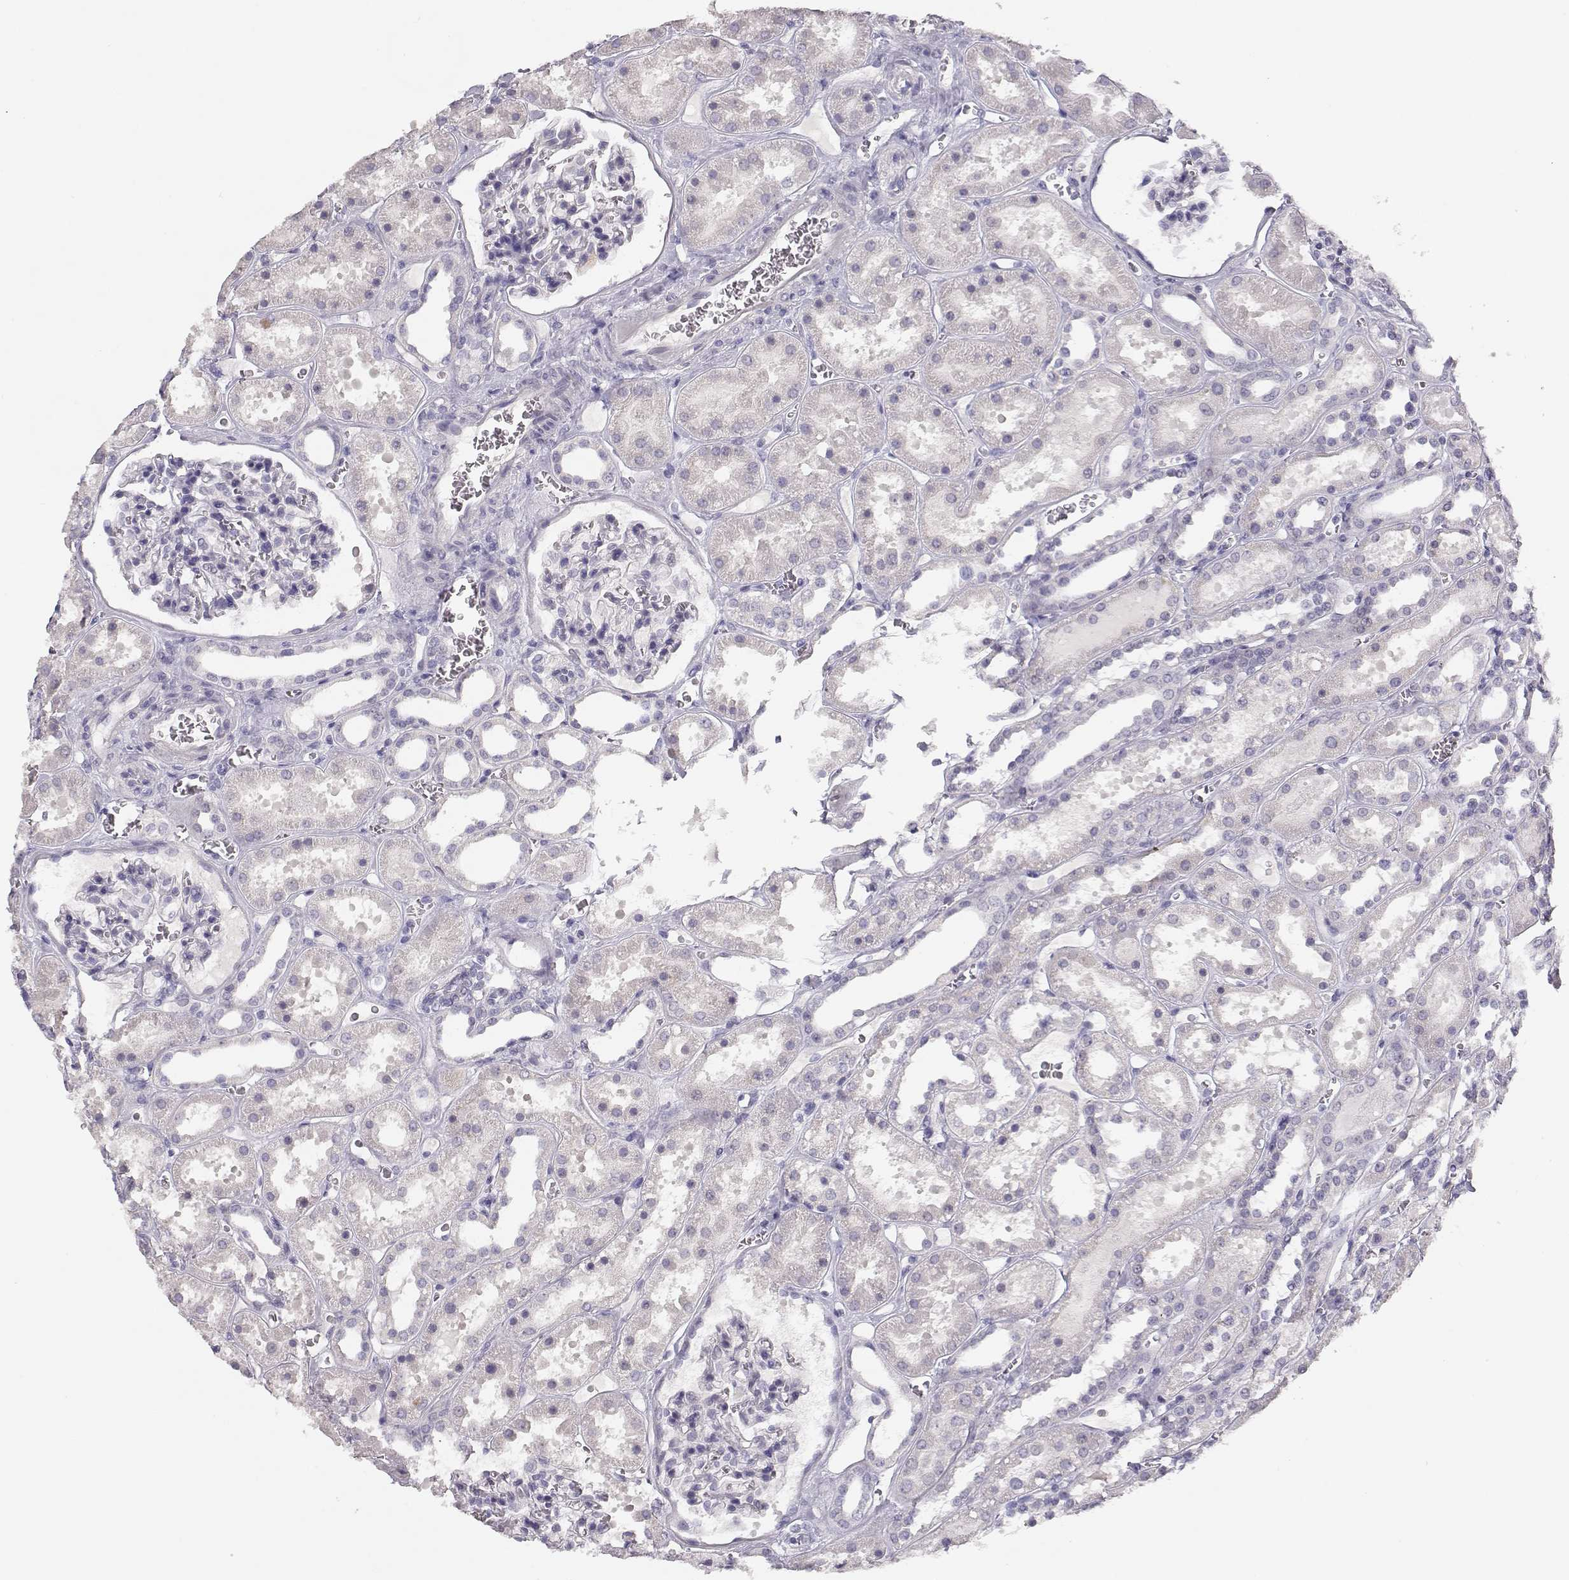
{"staining": {"intensity": "negative", "quantity": "none", "location": "none"}, "tissue": "kidney", "cell_type": "Cells in glomeruli", "image_type": "normal", "snomed": [{"axis": "morphology", "description": "Normal tissue, NOS"}, {"axis": "topography", "description": "Kidney"}], "caption": "This is an IHC histopathology image of unremarkable human kidney. There is no expression in cells in glomeruli.", "gene": "MAGEC1", "patient": {"sex": "female", "age": 41}}